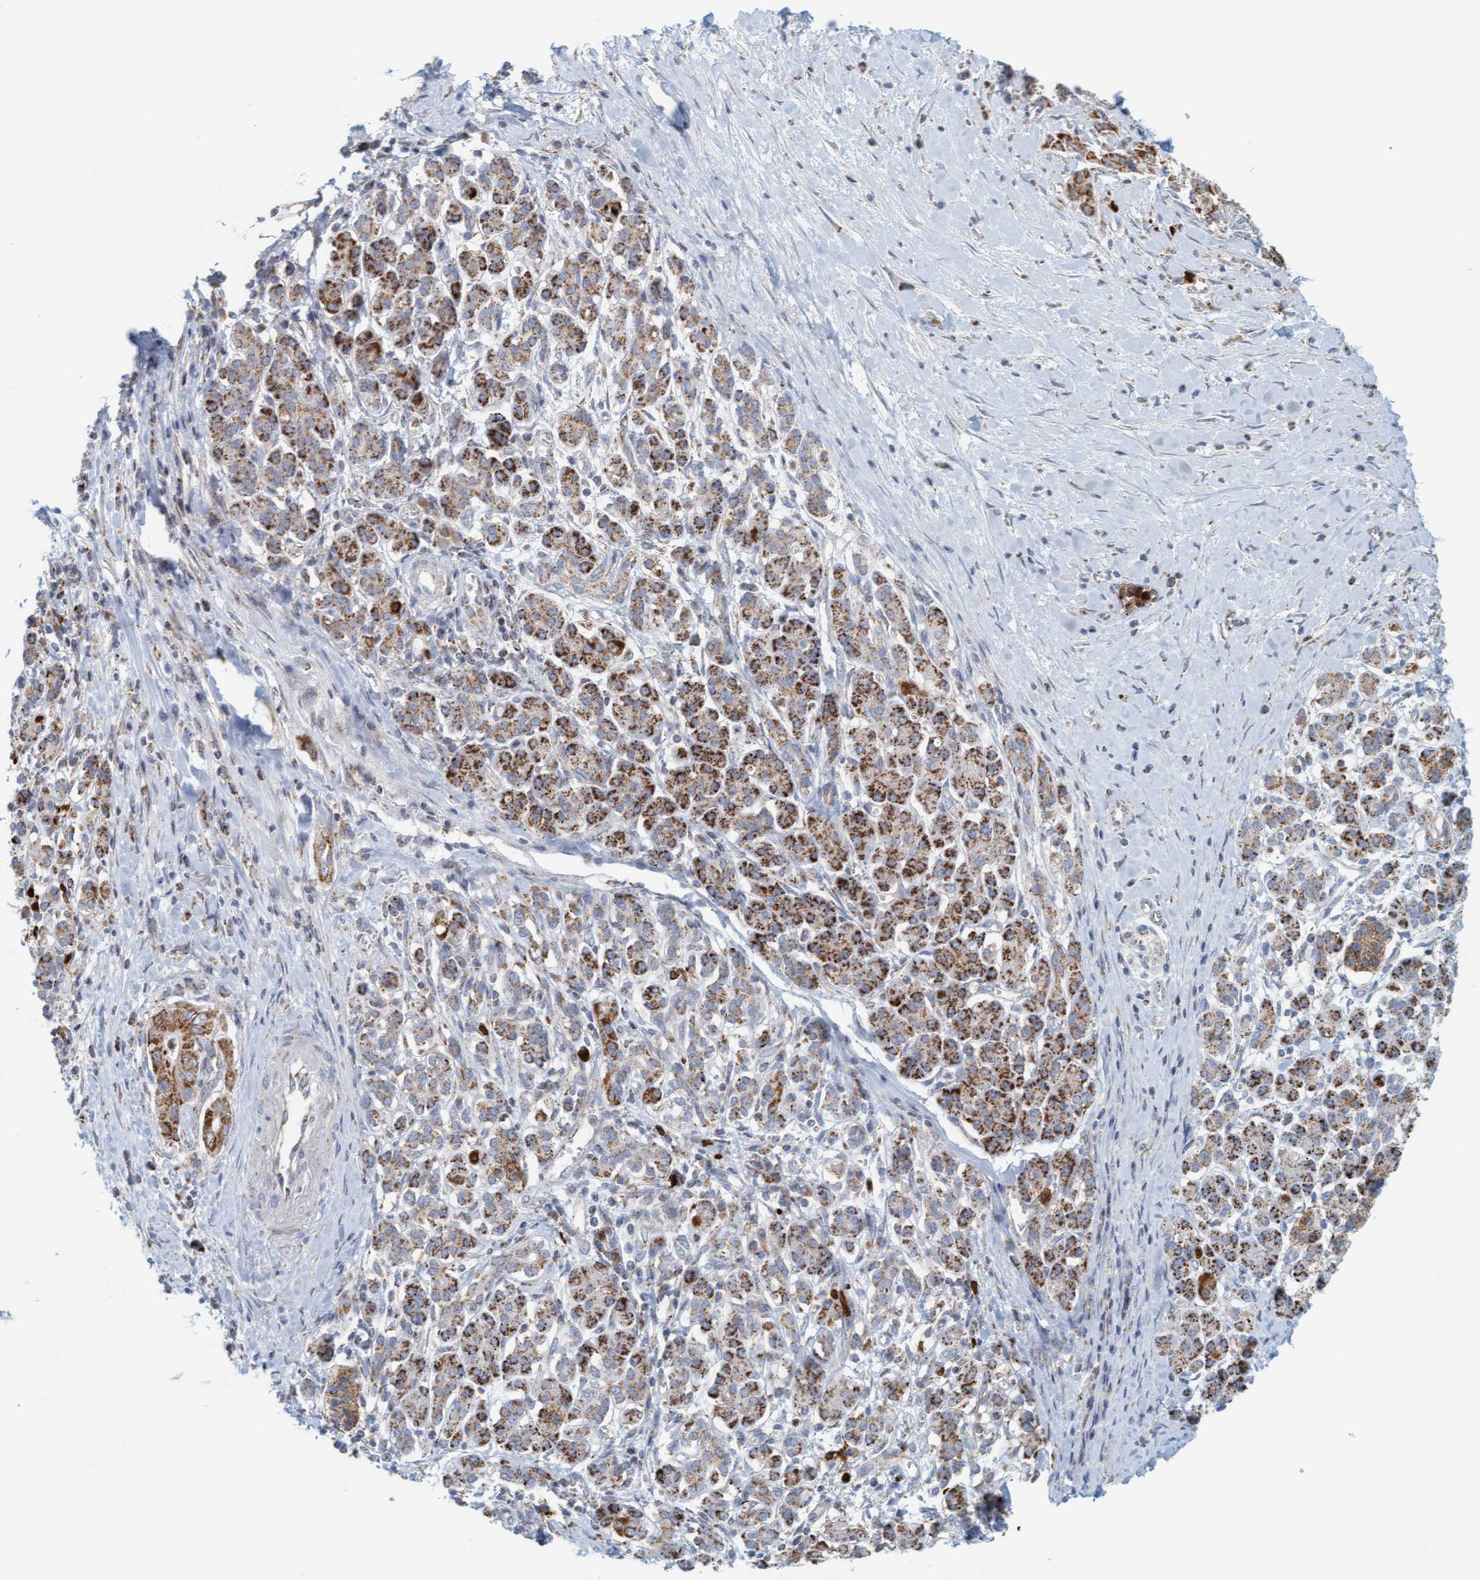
{"staining": {"intensity": "moderate", "quantity": ">75%", "location": "cytoplasmic/membranous"}, "tissue": "pancreatic cancer", "cell_type": "Tumor cells", "image_type": "cancer", "snomed": [{"axis": "morphology", "description": "Adenocarcinoma, NOS"}, {"axis": "topography", "description": "Pancreas"}], "caption": "Tumor cells display moderate cytoplasmic/membranous expression in about >75% of cells in pancreatic cancer.", "gene": "B9D1", "patient": {"sex": "male", "age": 58}}